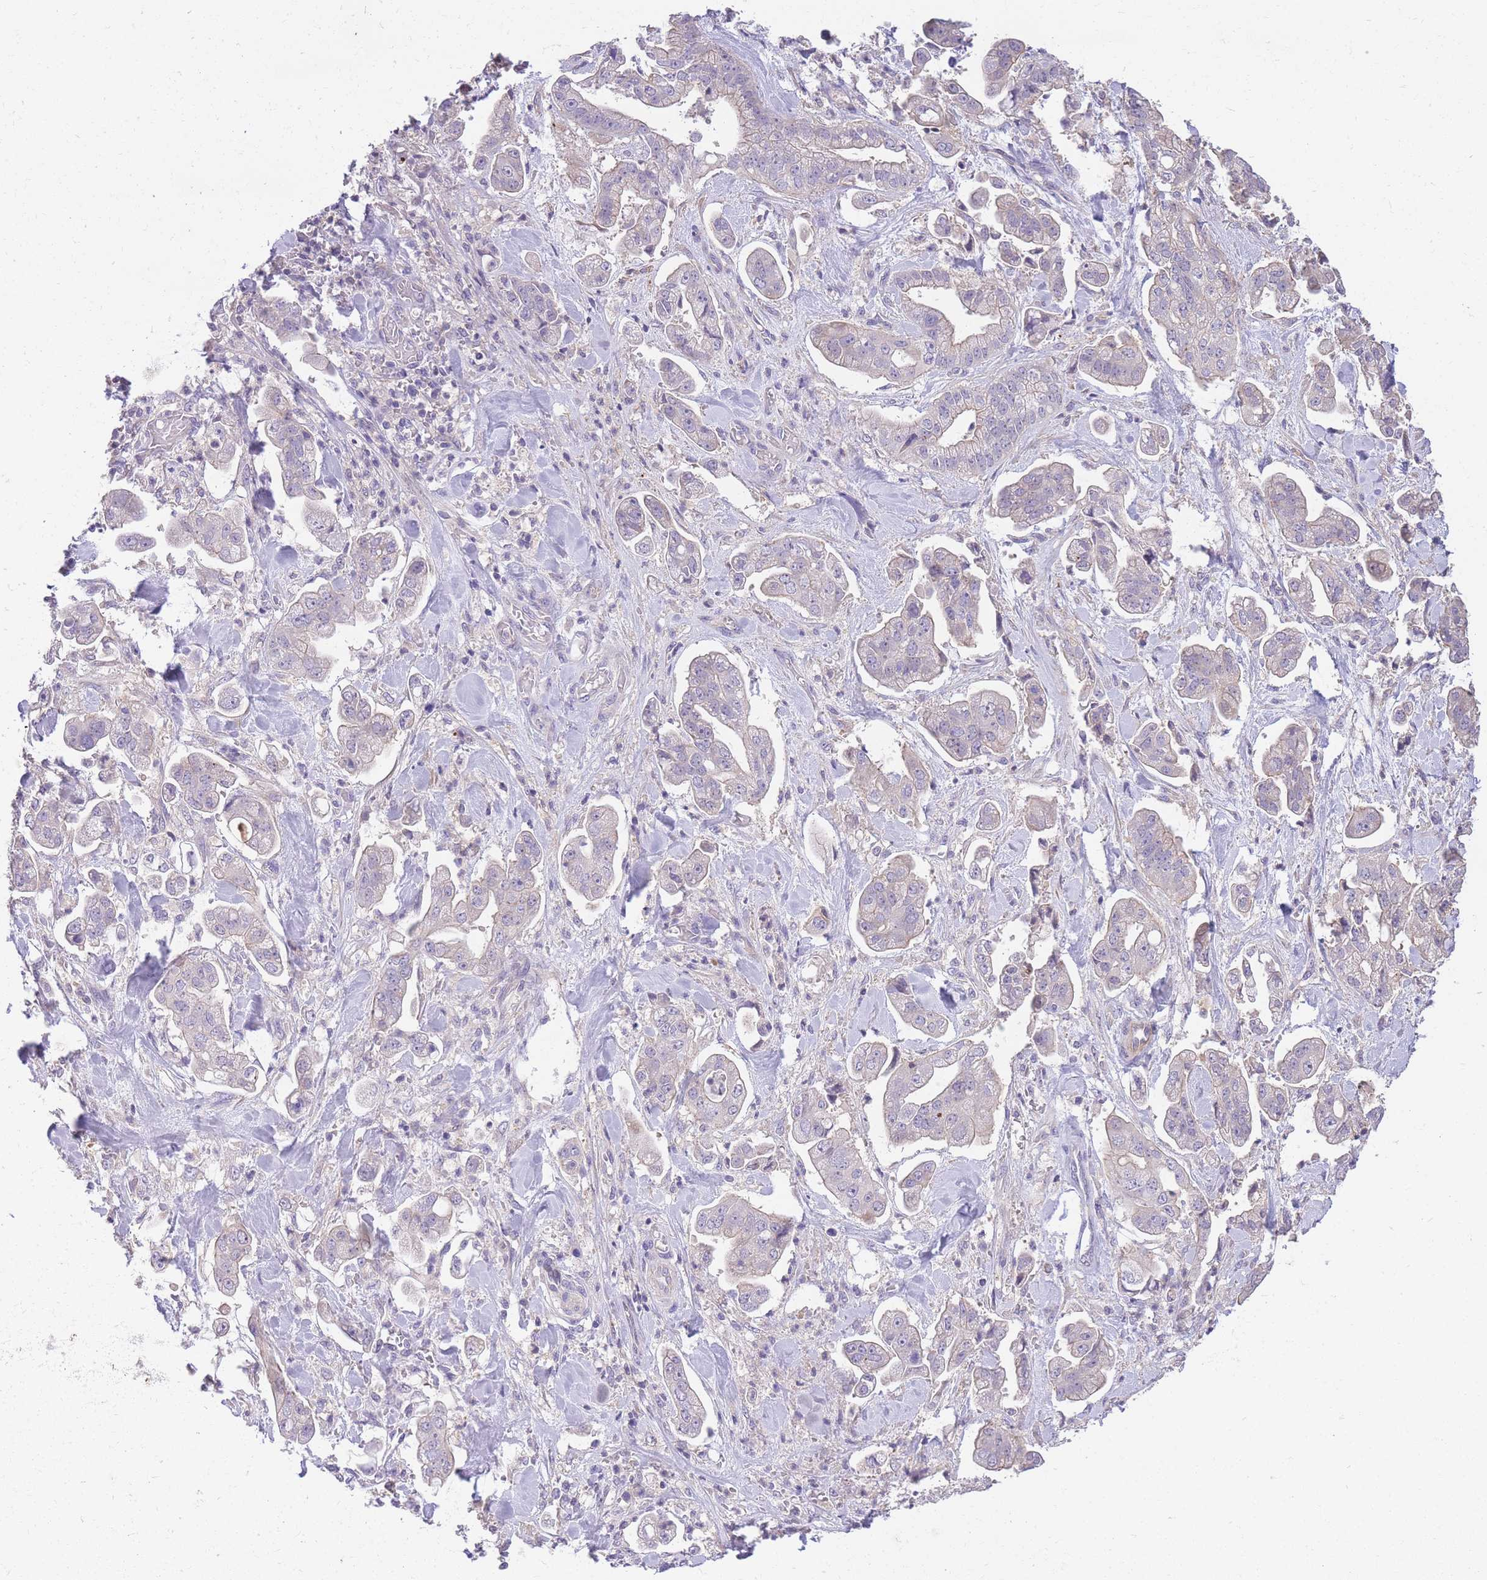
{"staining": {"intensity": "negative", "quantity": "none", "location": "none"}, "tissue": "stomach cancer", "cell_type": "Tumor cells", "image_type": "cancer", "snomed": [{"axis": "morphology", "description": "Adenocarcinoma, NOS"}, {"axis": "topography", "description": "Stomach"}], "caption": "Immunohistochemistry photomicrograph of neoplastic tissue: human stomach cancer stained with DAB (3,3'-diaminobenzidine) demonstrates no significant protein staining in tumor cells. Nuclei are stained in blue.", "gene": "OR5T1", "patient": {"sex": "male", "age": 62}}